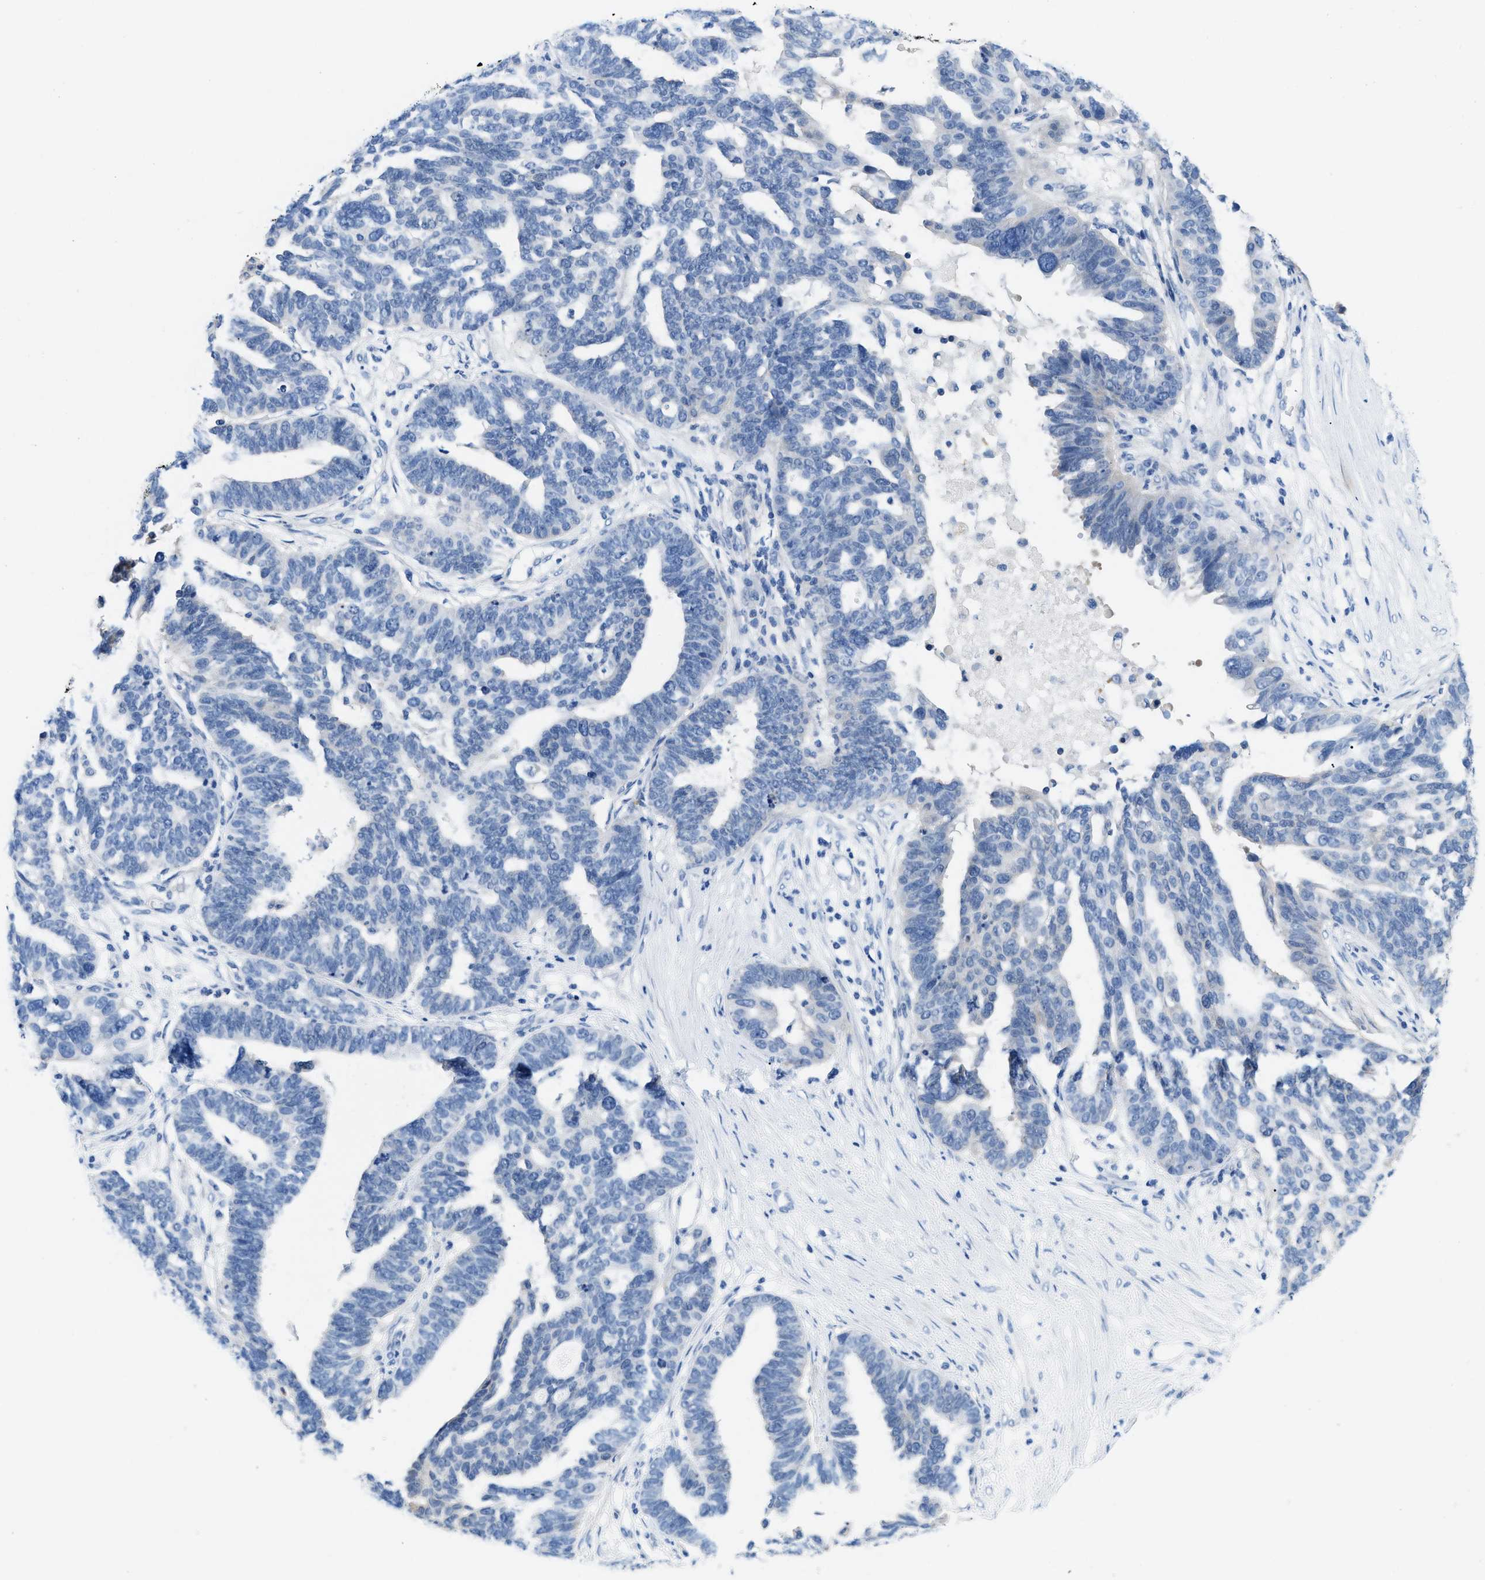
{"staining": {"intensity": "negative", "quantity": "none", "location": "none"}, "tissue": "ovarian cancer", "cell_type": "Tumor cells", "image_type": "cancer", "snomed": [{"axis": "morphology", "description": "Cystadenocarcinoma, serous, NOS"}, {"axis": "topography", "description": "Ovary"}], "caption": "Immunohistochemistry photomicrograph of ovarian cancer (serous cystadenocarcinoma) stained for a protein (brown), which demonstrates no positivity in tumor cells.", "gene": "BPGM", "patient": {"sex": "female", "age": 59}}